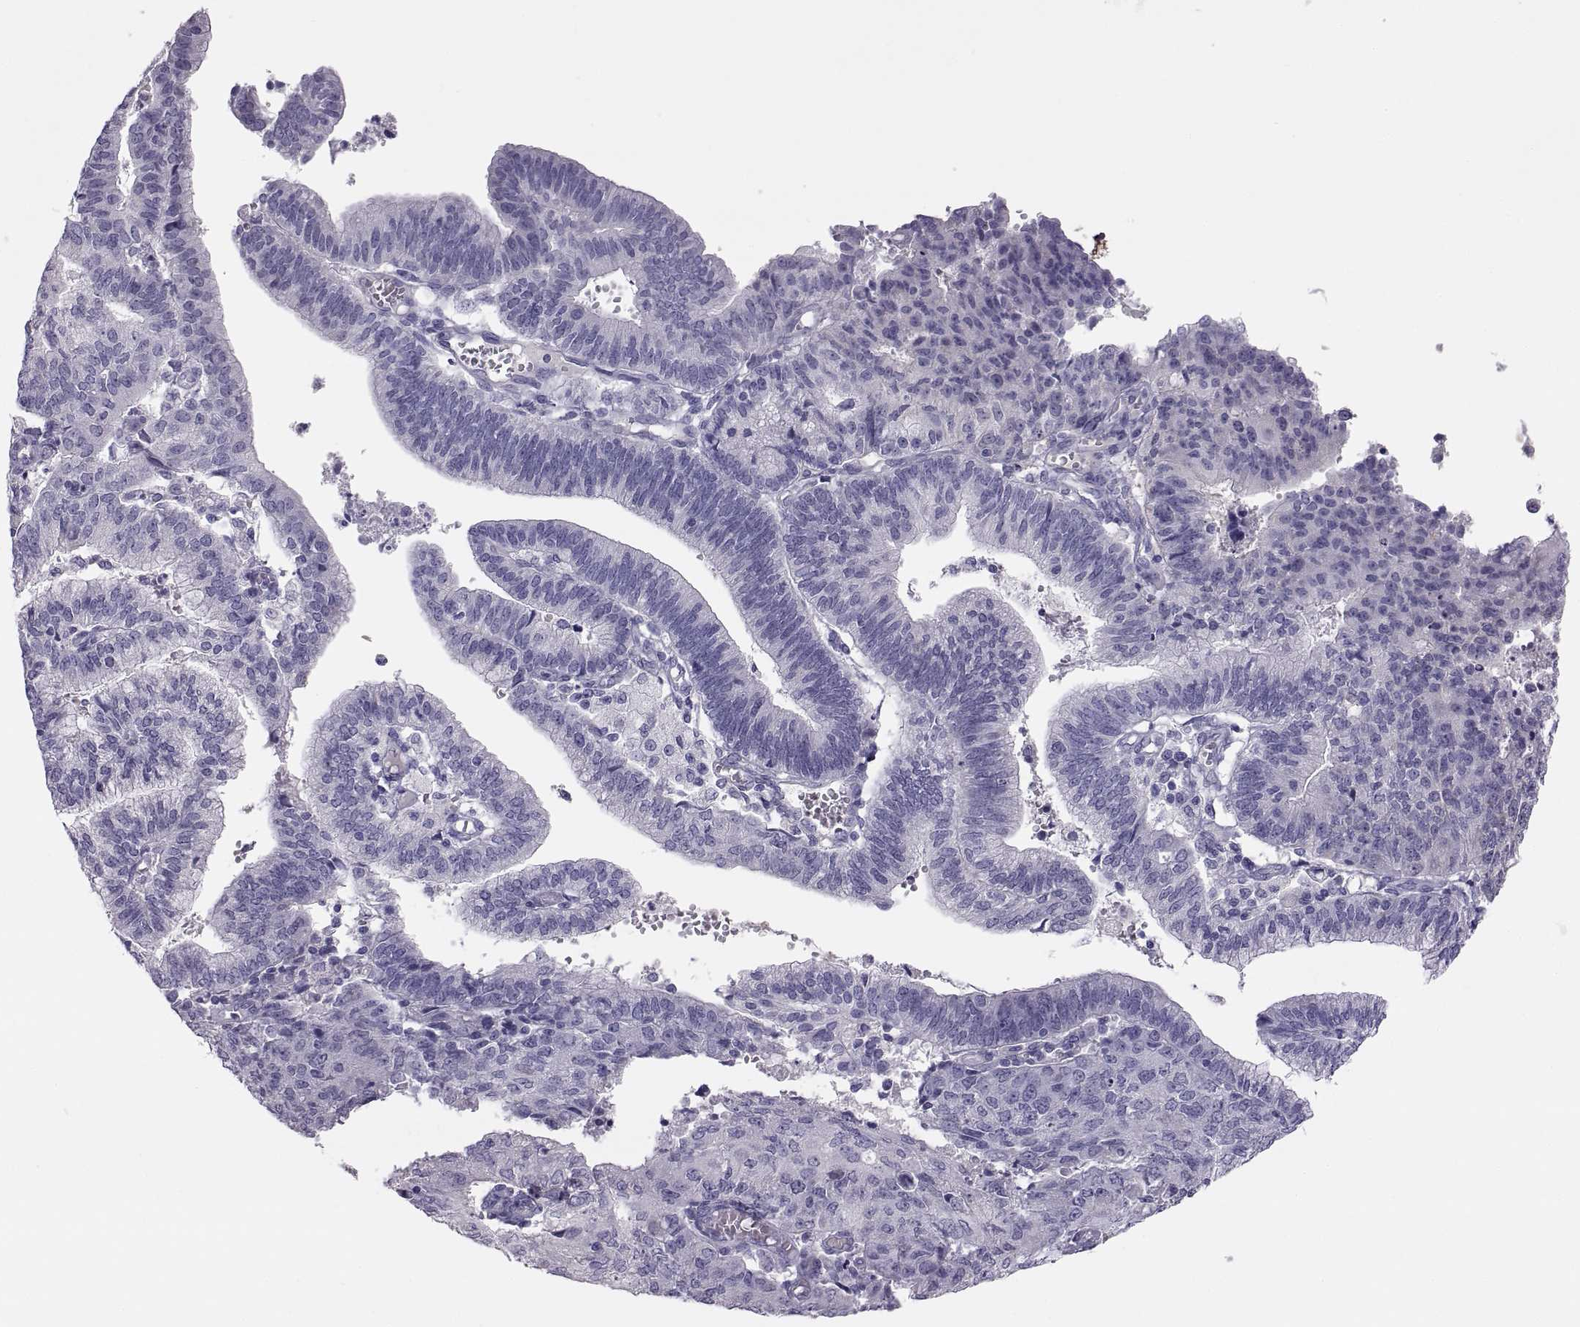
{"staining": {"intensity": "negative", "quantity": "none", "location": "none"}, "tissue": "endometrial cancer", "cell_type": "Tumor cells", "image_type": "cancer", "snomed": [{"axis": "morphology", "description": "Adenocarcinoma, NOS"}, {"axis": "topography", "description": "Endometrium"}], "caption": "An image of human endometrial cancer (adenocarcinoma) is negative for staining in tumor cells.", "gene": "STRC", "patient": {"sex": "female", "age": 82}}